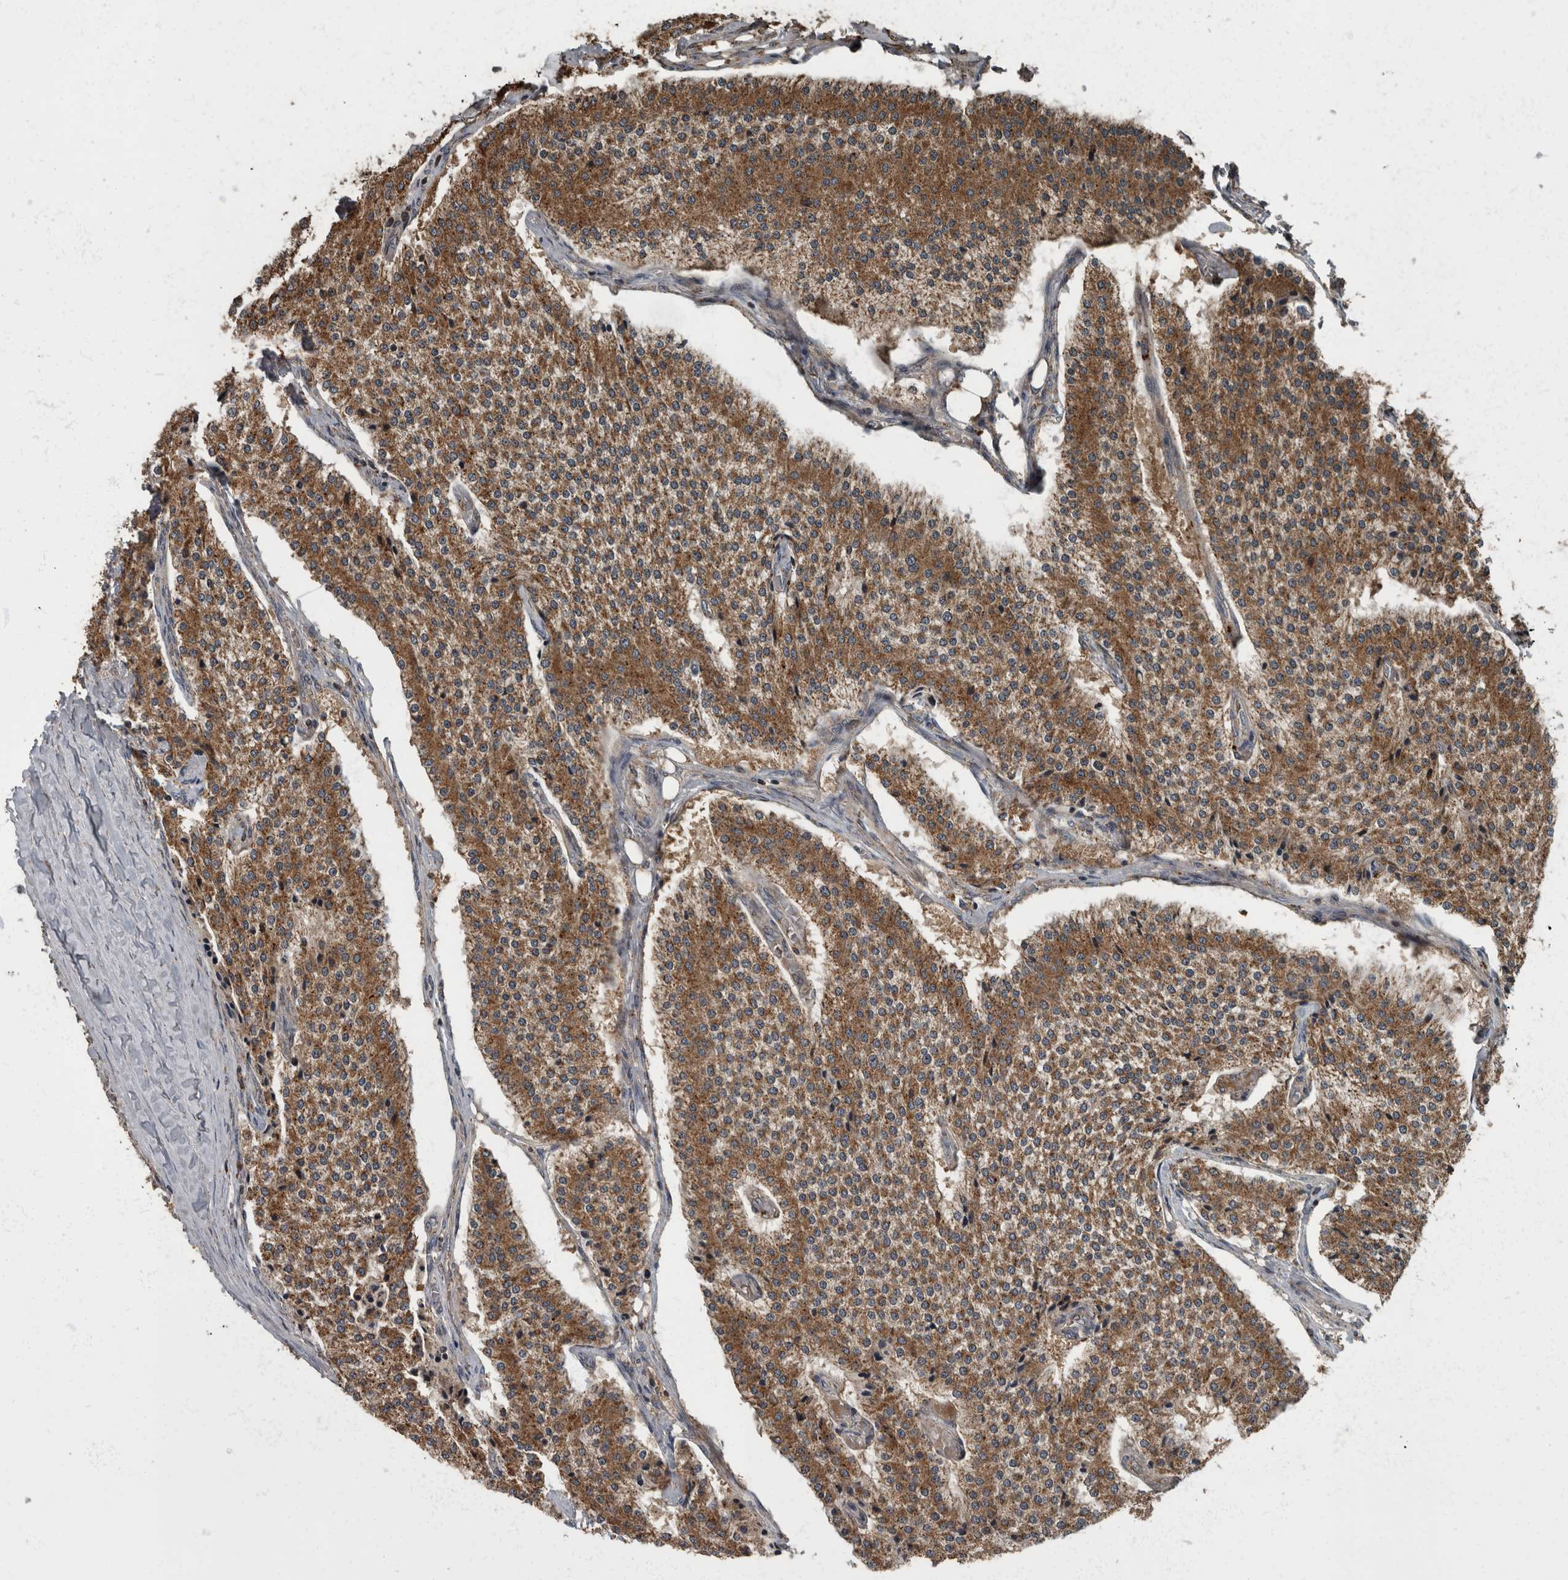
{"staining": {"intensity": "strong", "quantity": ">75%", "location": "cytoplasmic/membranous"}, "tissue": "carcinoid", "cell_type": "Tumor cells", "image_type": "cancer", "snomed": [{"axis": "morphology", "description": "Carcinoid, malignant, NOS"}, {"axis": "topography", "description": "Colon"}], "caption": "Carcinoid stained with DAB immunohistochemistry (IHC) shows high levels of strong cytoplasmic/membranous expression in approximately >75% of tumor cells.", "gene": "RABGGTB", "patient": {"sex": "female", "age": 52}}